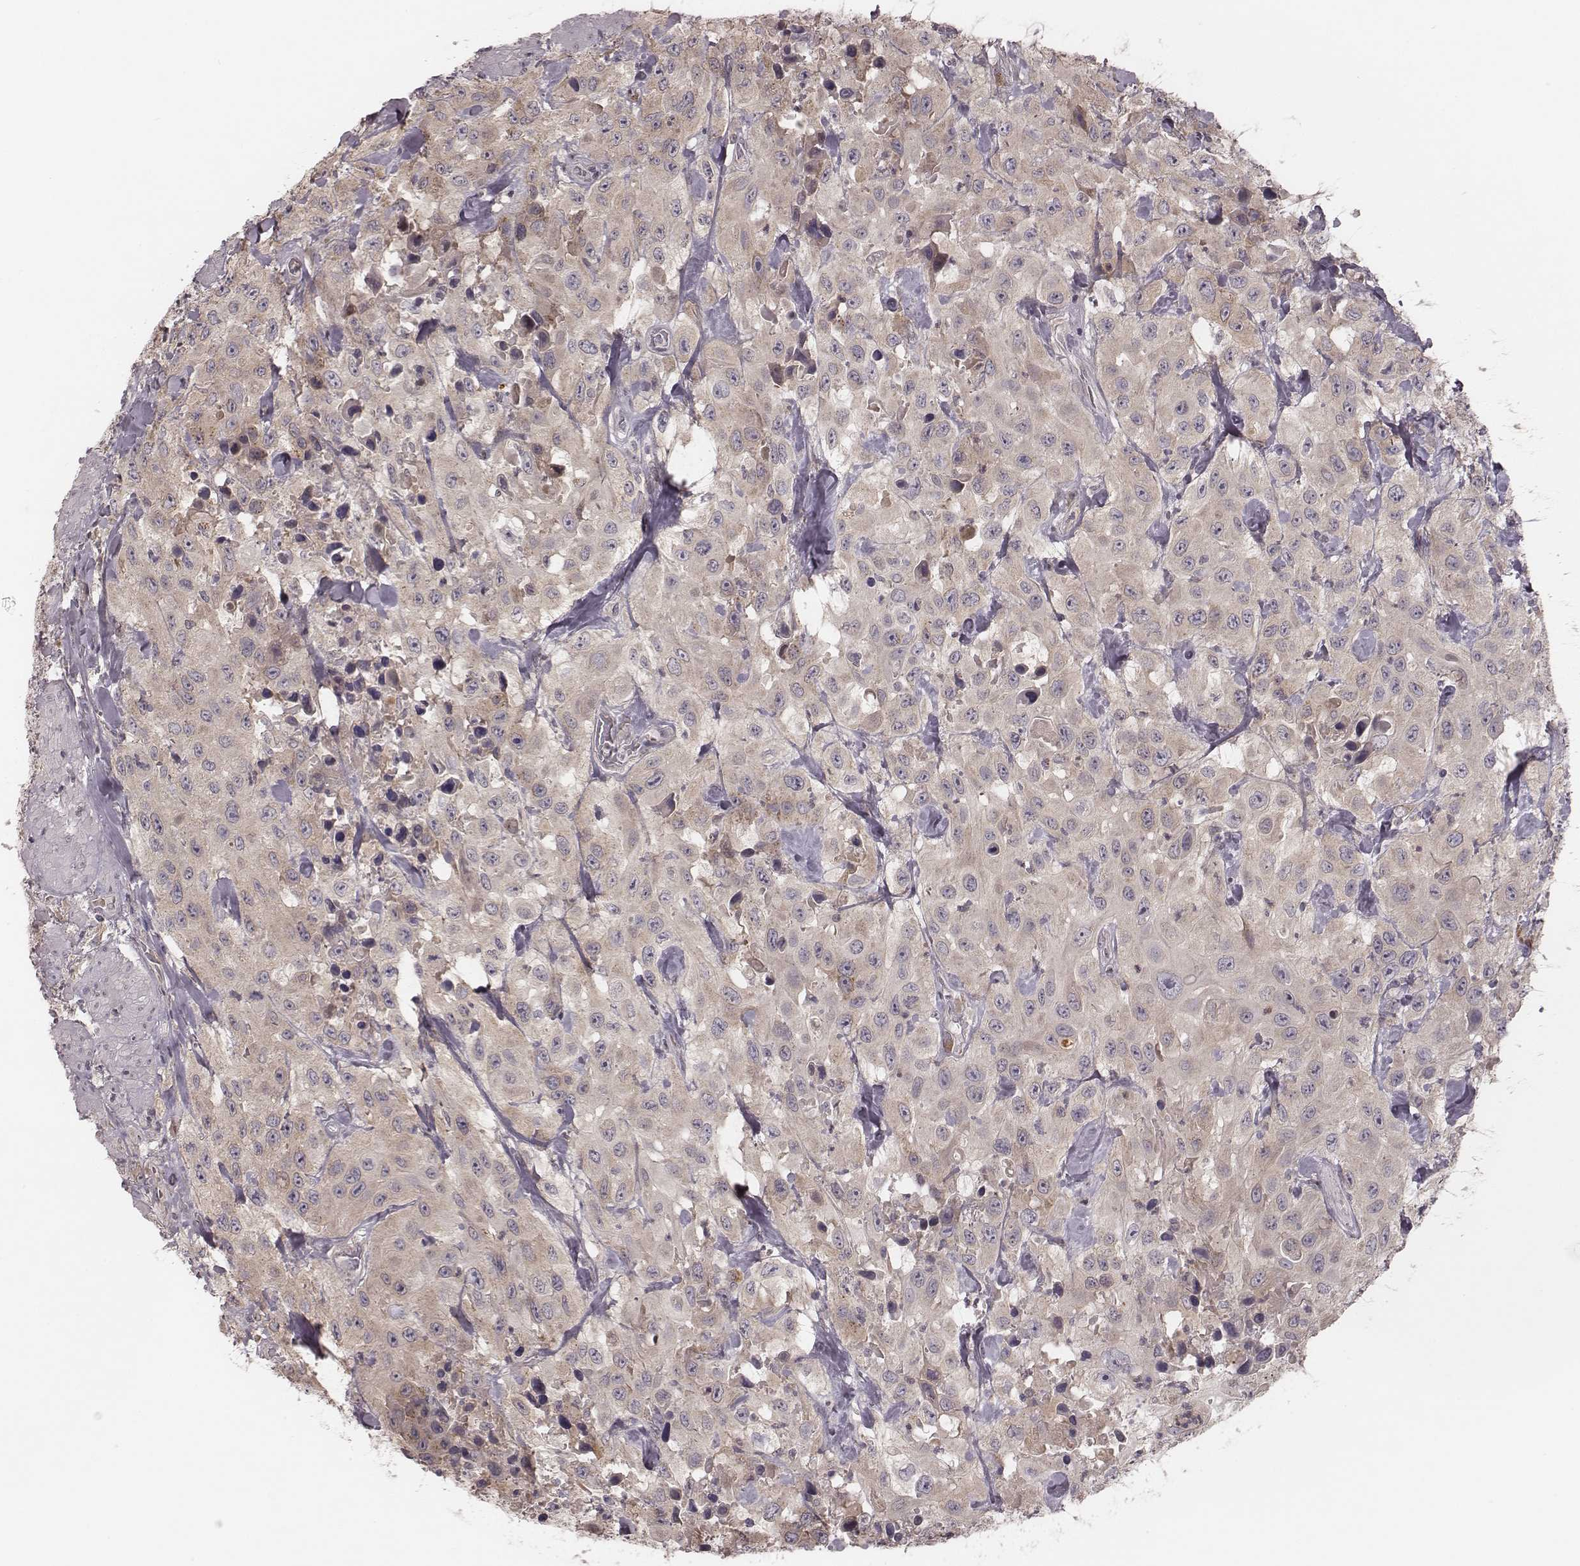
{"staining": {"intensity": "moderate", "quantity": "<25%", "location": "cytoplasmic/membranous"}, "tissue": "urothelial cancer", "cell_type": "Tumor cells", "image_type": "cancer", "snomed": [{"axis": "morphology", "description": "Urothelial carcinoma, High grade"}, {"axis": "topography", "description": "Urinary bladder"}], "caption": "The immunohistochemical stain shows moderate cytoplasmic/membranous positivity in tumor cells of urothelial cancer tissue.", "gene": "P2RX5", "patient": {"sex": "male", "age": 79}}